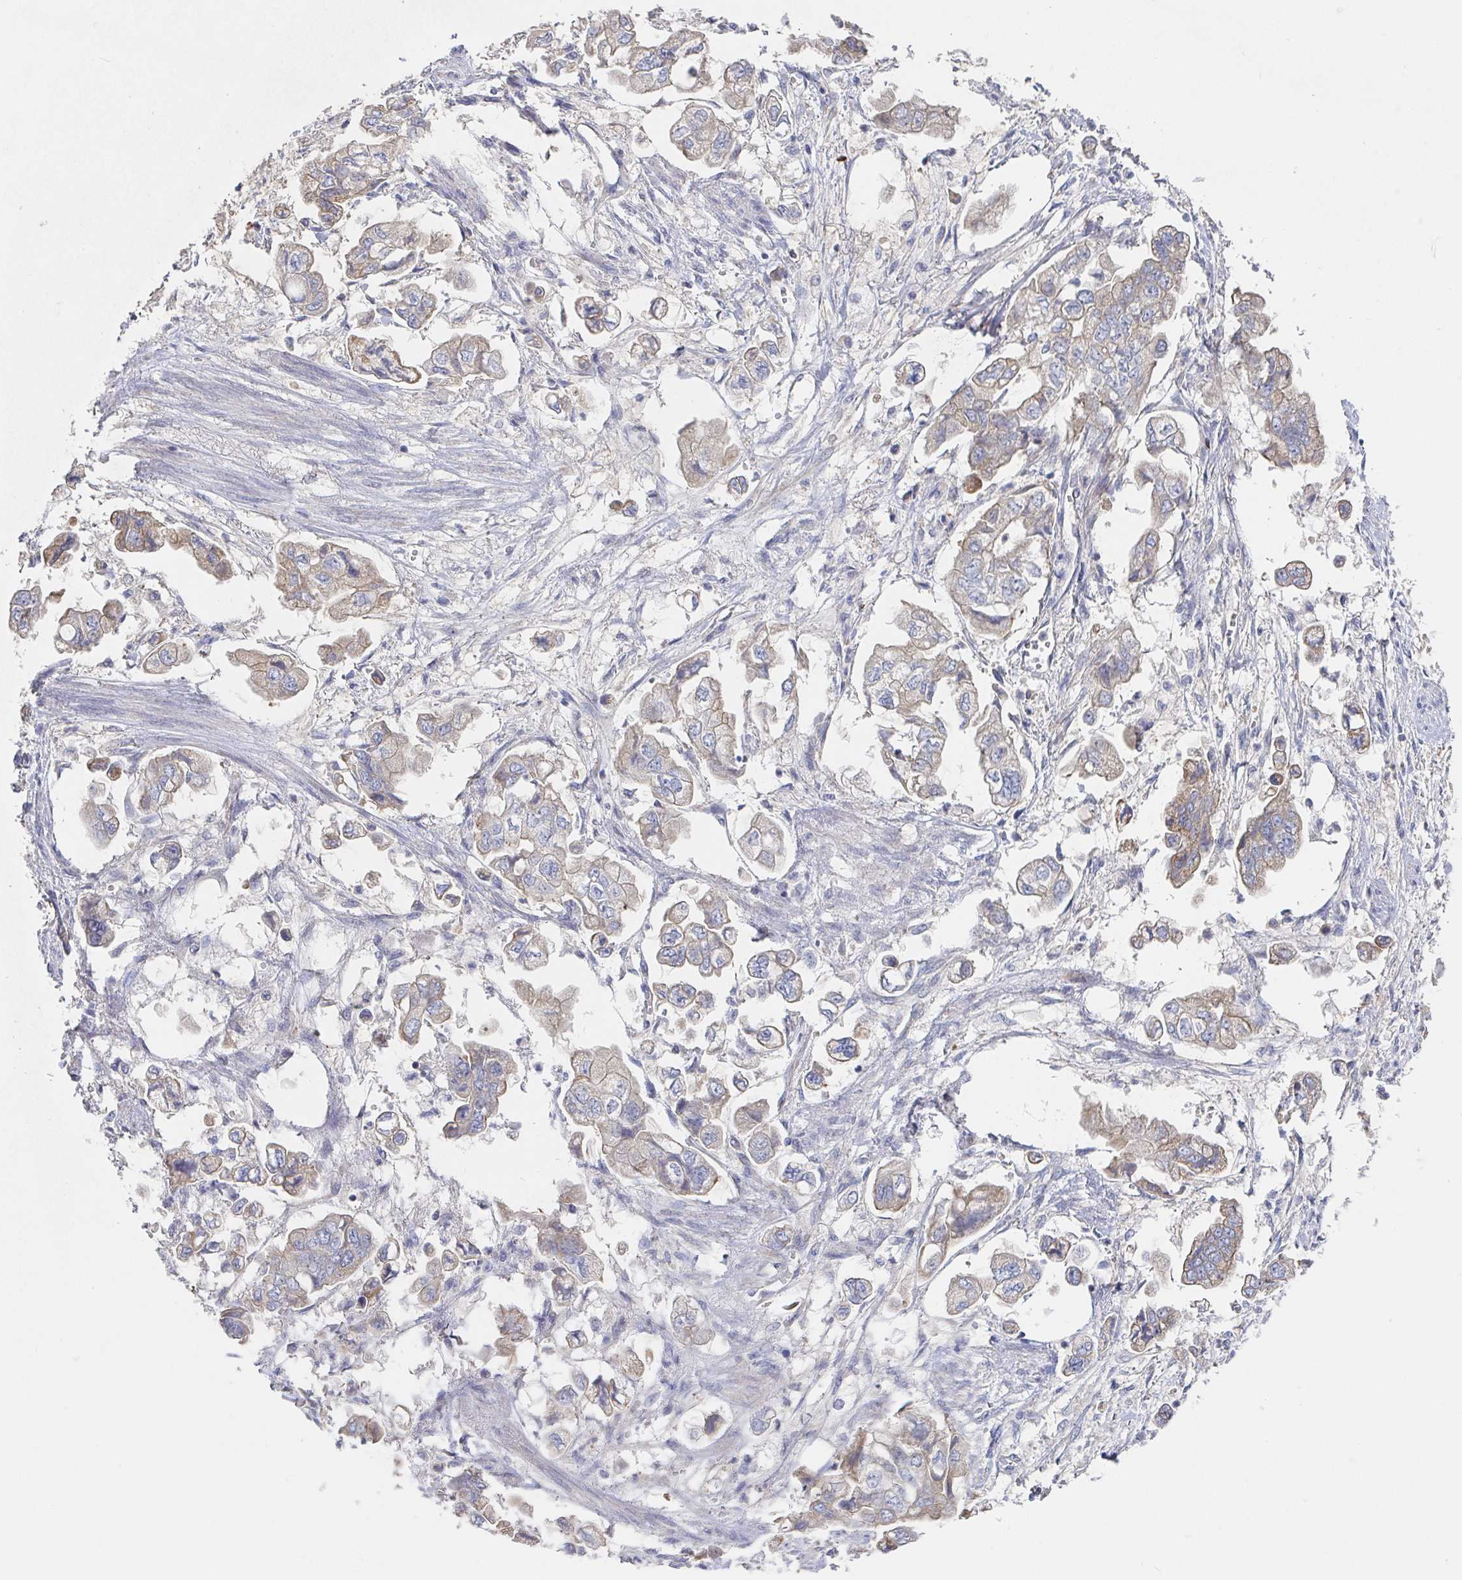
{"staining": {"intensity": "moderate", "quantity": "25%-75%", "location": "cytoplasmic/membranous"}, "tissue": "stomach cancer", "cell_type": "Tumor cells", "image_type": "cancer", "snomed": [{"axis": "morphology", "description": "Adenocarcinoma, NOS"}, {"axis": "topography", "description": "Stomach"}], "caption": "IHC image of neoplastic tissue: human stomach cancer stained using IHC reveals medium levels of moderate protein expression localized specifically in the cytoplasmic/membranous of tumor cells, appearing as a cytoplasmic/membranous brown color.", "gene": "IRAK2", "patient": {"sex": "male", "age": 62}}